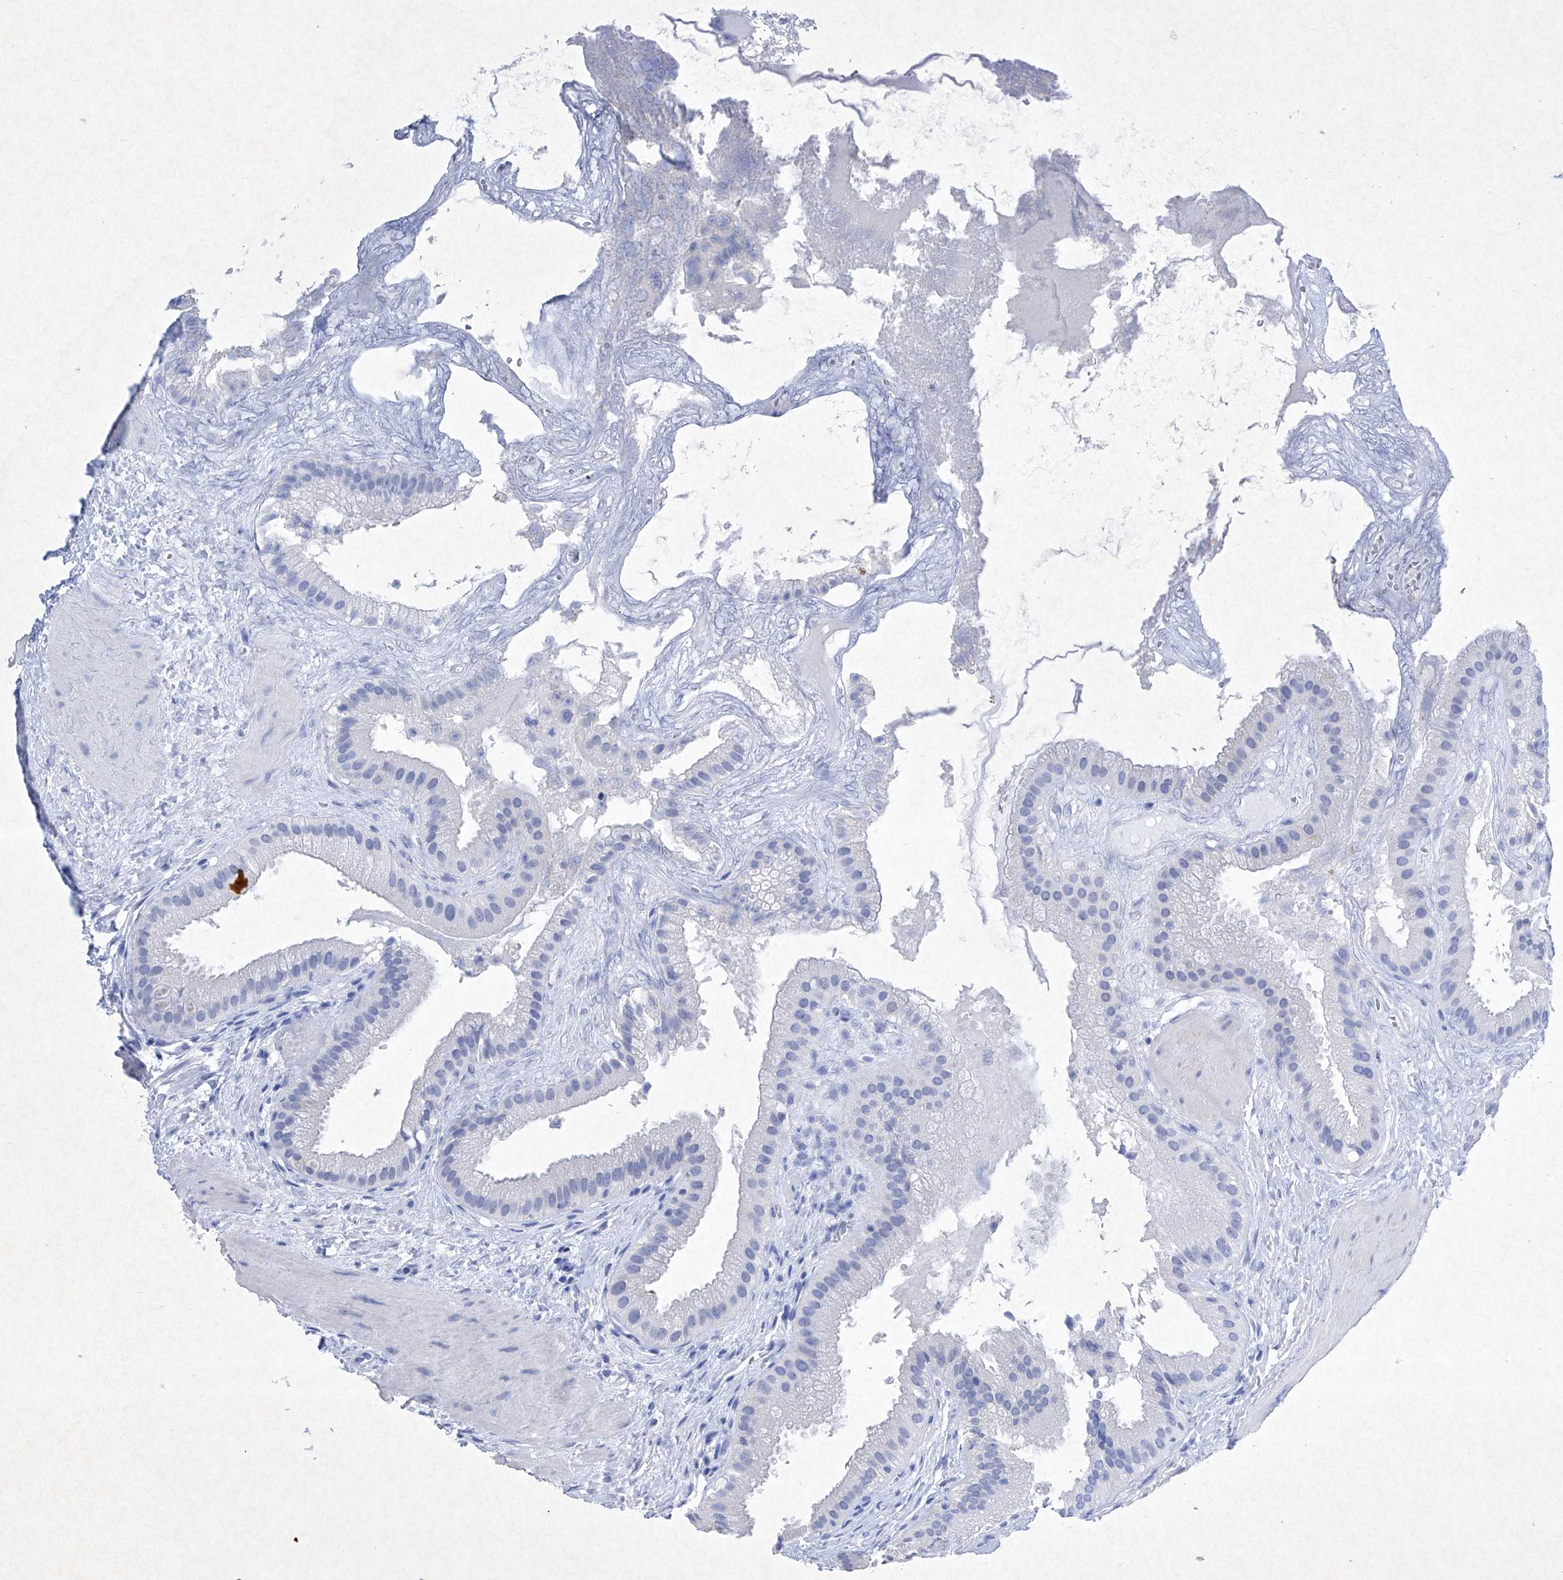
{"staining": {"intensity": "negative", "quantity": "none", "location": "none"}, "tissue": "gallbladder", "cell_type": "Glandular cells", "image_type": "normal", "snomed": [{"axis": "morphology", "description": "Normal tissue, NOS"}, {"axis": "topography", "description": "Gallbladder"}], "caption": "Human gallbladder stained for a protein using IHC reveals no expression in glandular cells.", "gene": "BARX2", "patient": {"sex": "male", "age": 55}}